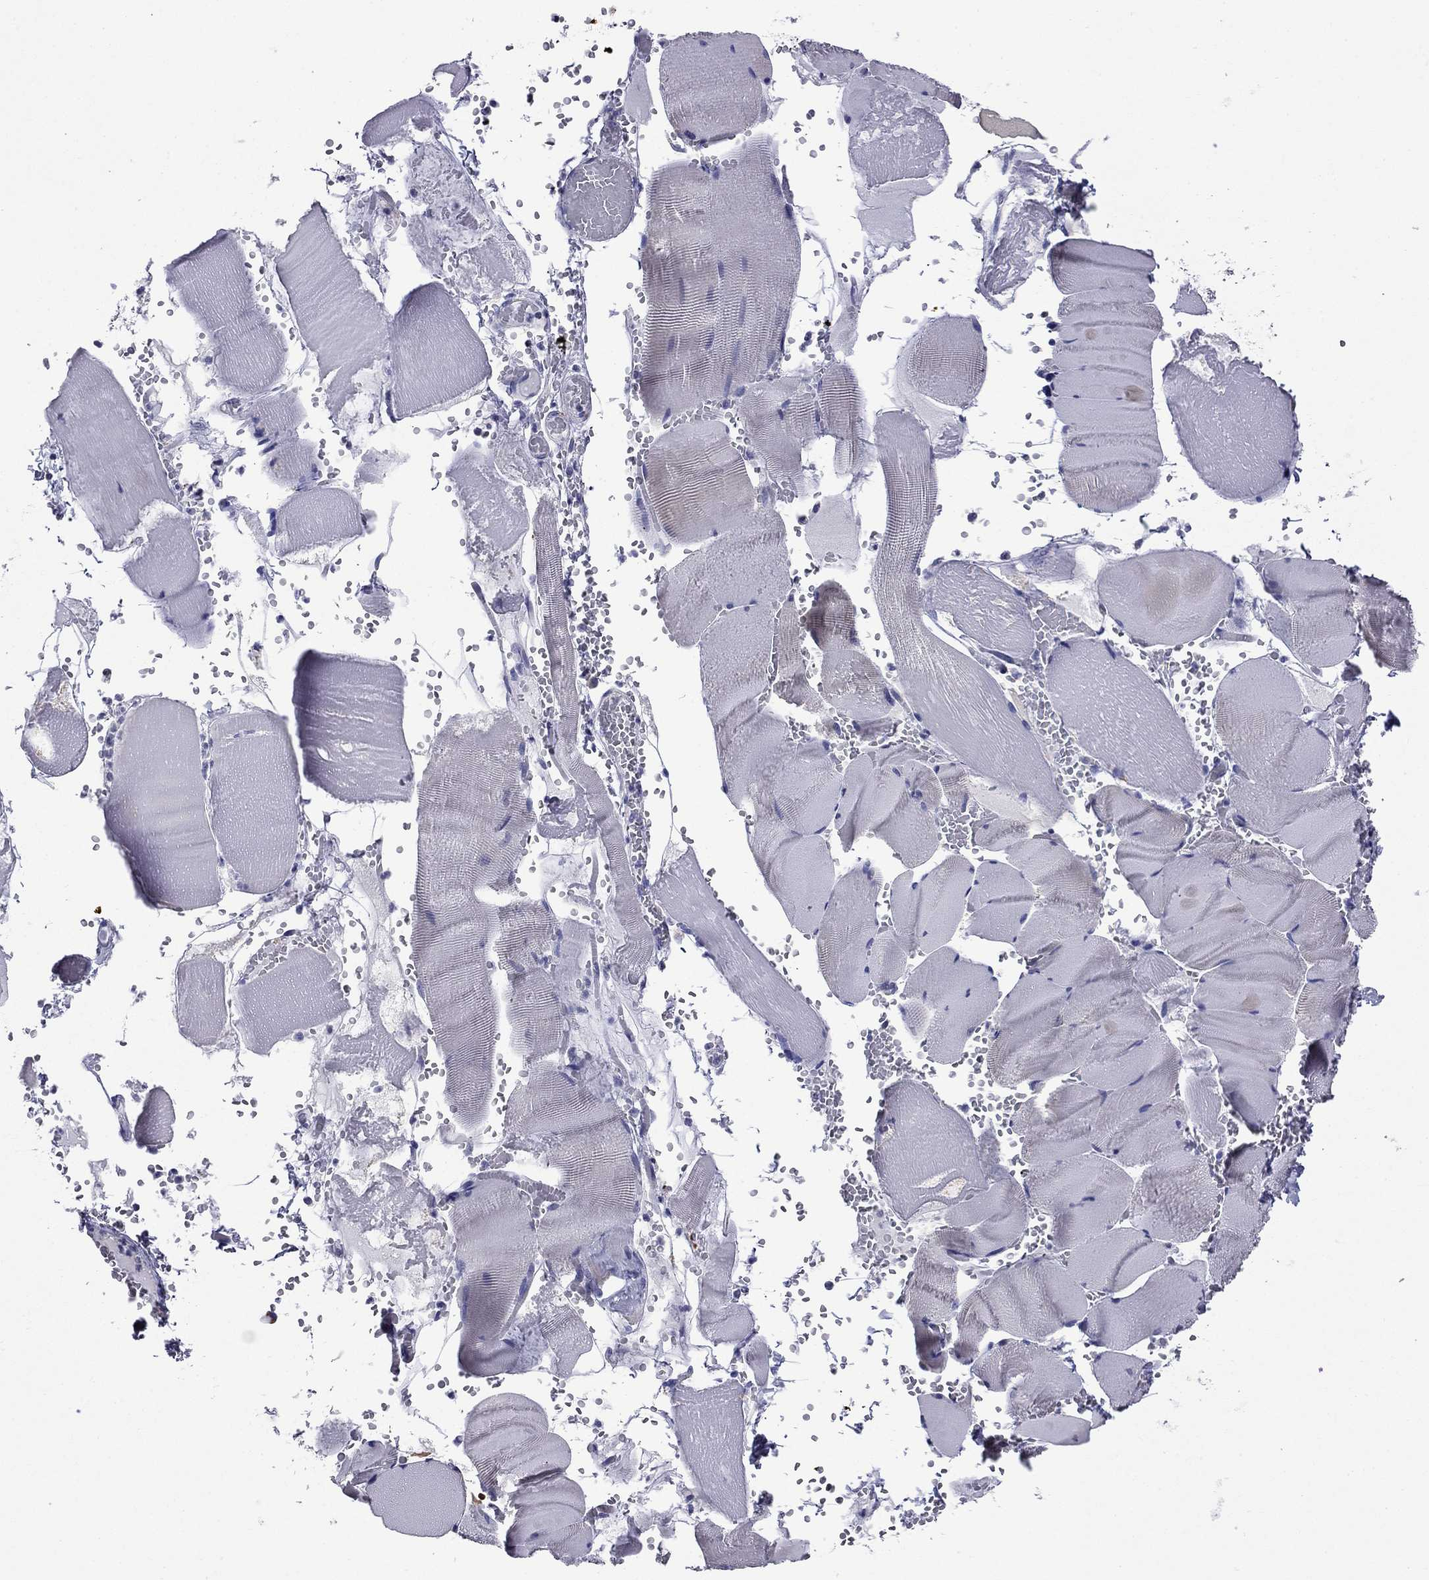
{"staining": {"intensity": "negative", "quantity": "none", "location": "none"}, "tissue": "skeletal muscle", "cell_type": "Myocytes", "image_type": "normal", "snomed": [{"axis": "morphology", "description": "Normal tissue, NOS"}, {"axis": "topography", "description": "Skeletal muscle"}], "caption": "DAB (3,3'-diaminobenzidine) immunohistochemical staining of normal human skeletal muscle reveals no significant expression in myocytes. (DAB (3,3'-diaminobenzidine) immunohistochemistry (IHC) with hematoxylin counter stain).", "gene": "ACADSB", "patient": {"sex": "male", "age": 56}}